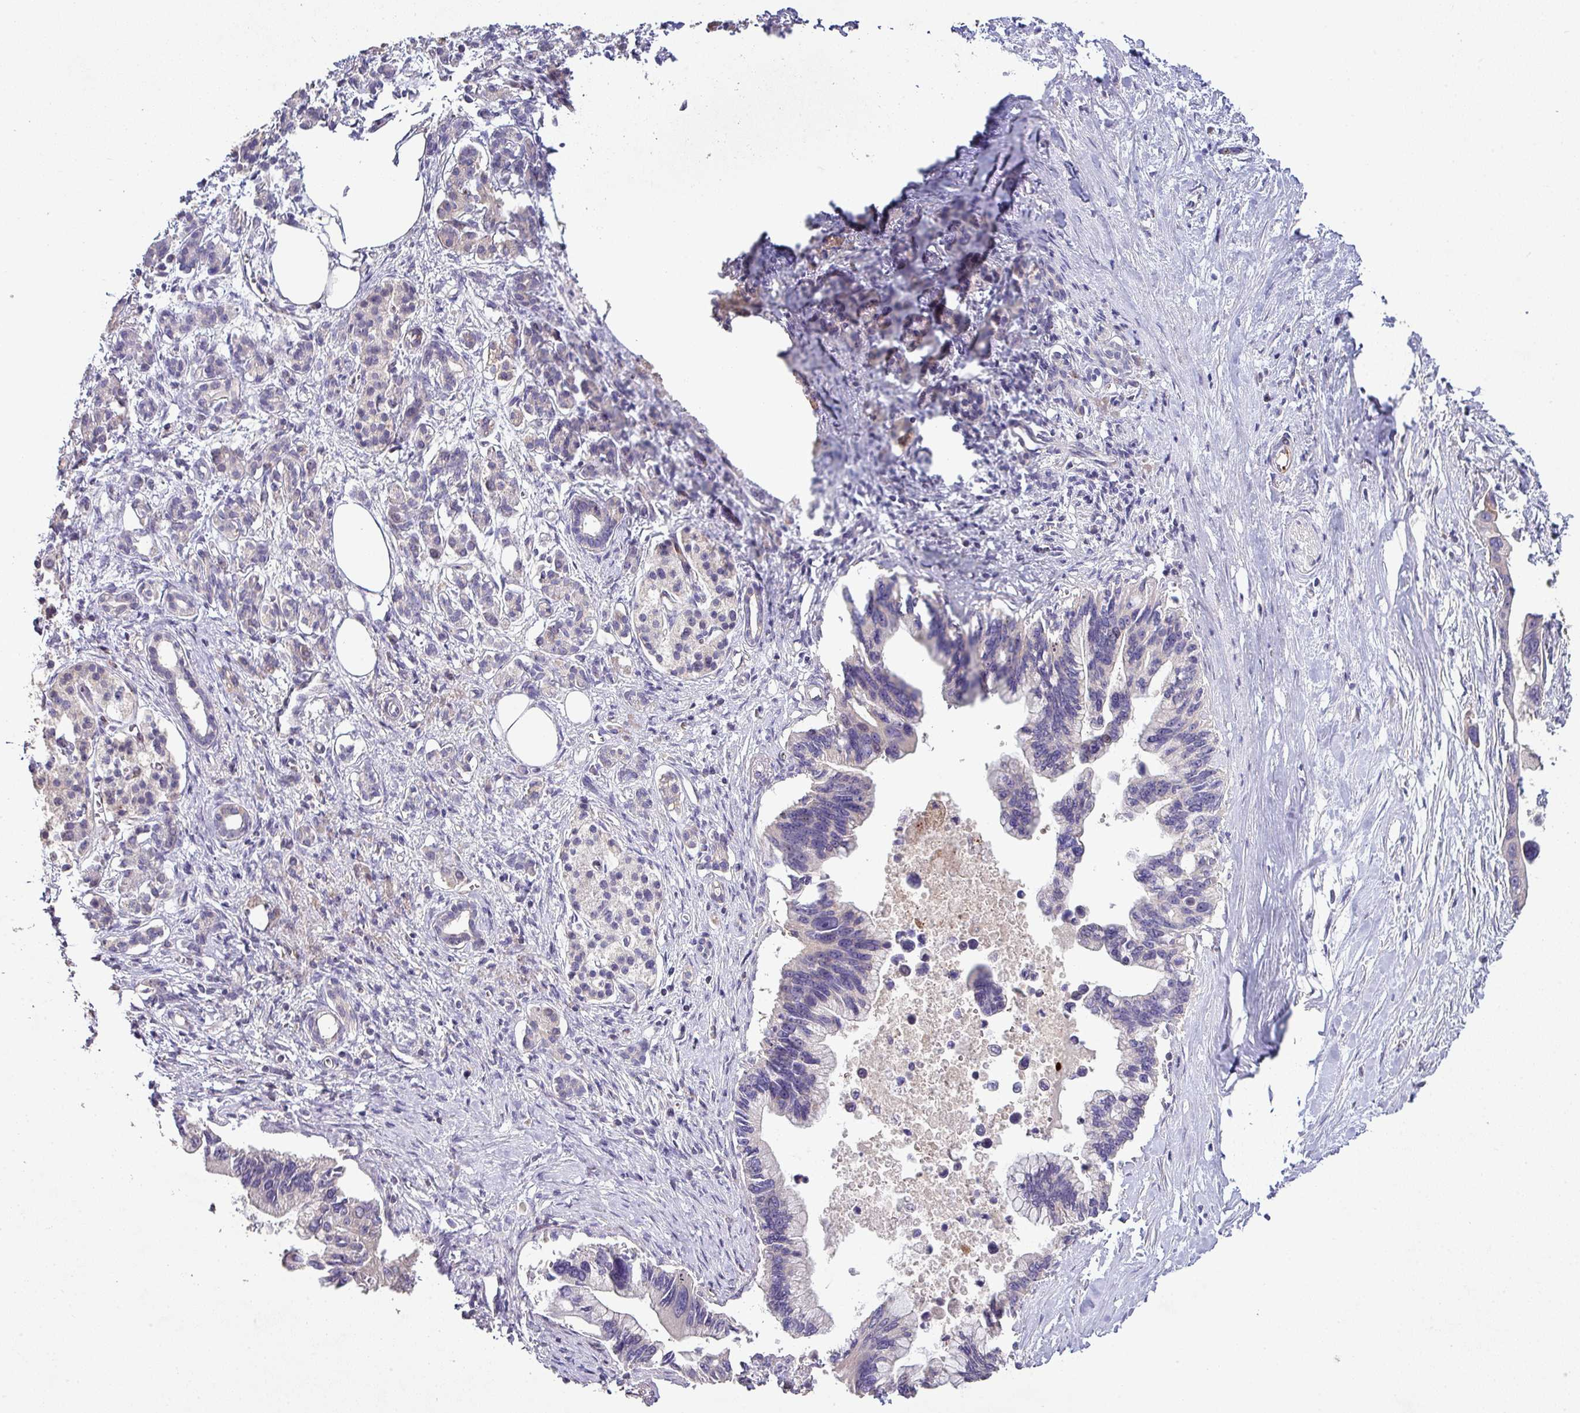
{"staining": {"intensity": "negative", "quantity": "none", "location": "none"}, "tissue": "pancreatic cancer", "cell_type": "Tumor cells", "image_type": "cancer", "snomed": [{"axis": "morphology", "description": "Adenocarcinoma, NOS"}, {"axis": "topography", "description": "Pancreas"}], "caption": "High power microscopy image of an IHC photomicrograph of adenocarcinoma (pancreatic), revealing no significant staining in tumor cells.", "gene": "RPL23A", "patient": {"sex": "female", "age": 83}}